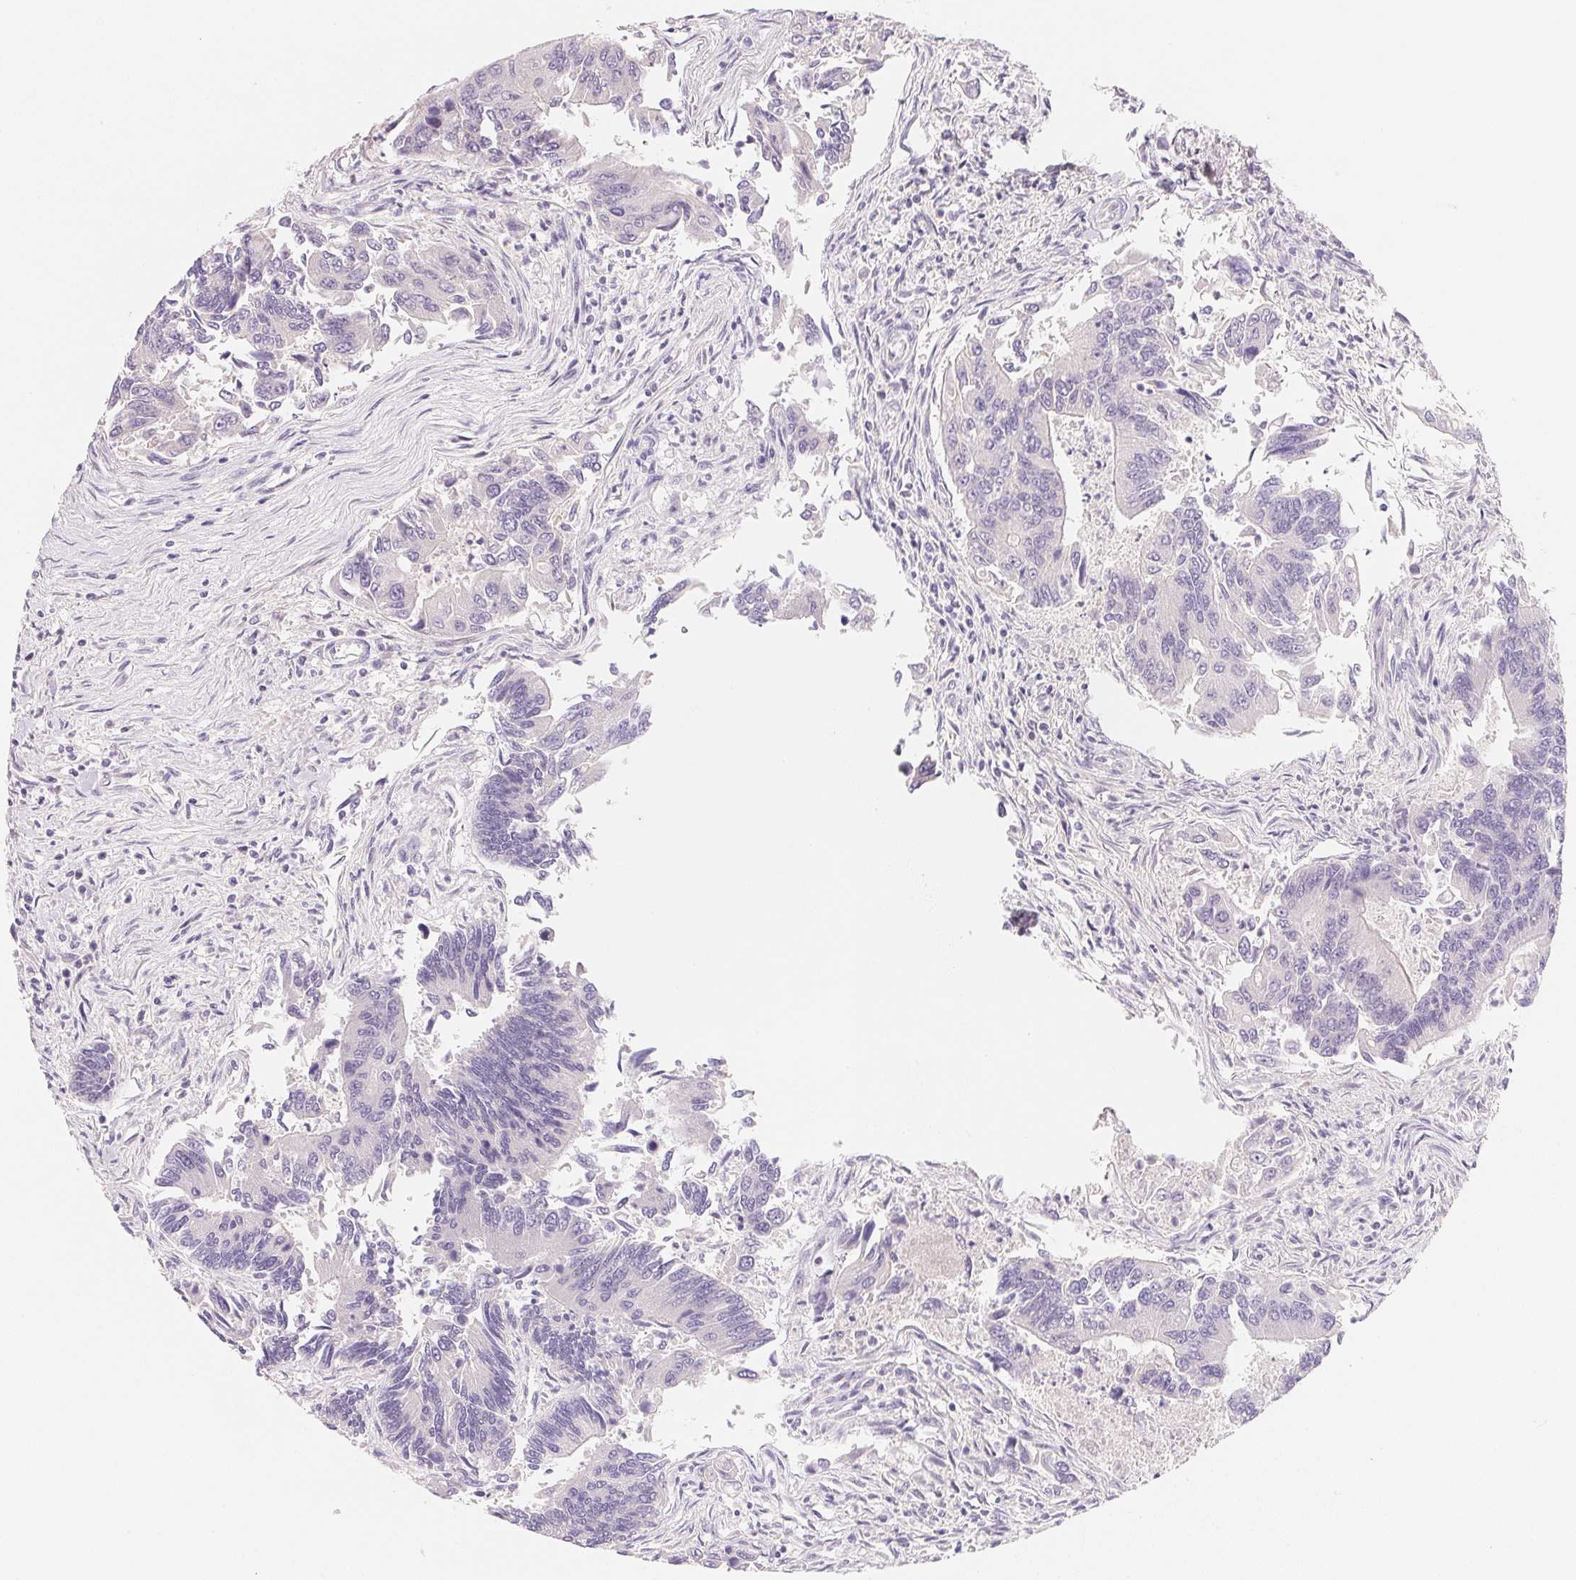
{"staining": {"intensity": "negative", "quantity": "none", "location": "none"}, "tissue": "colorectal cancer", "cell_type": "Tumor cells", "image_type": "cancer", "snomed": [{"axis": "morphology", "description": "Adenocarcinoma, NOS"}, {"axis": "topography", "description": "Colon"}], "caption": "This is an immunohistochemistry (IHC) micrograph of colorectal cancer (adenocarcinoma). There is no expression in tumor cells.", "gene": "MCOLN3", "patient": {"sex": "female", "age": 67}}